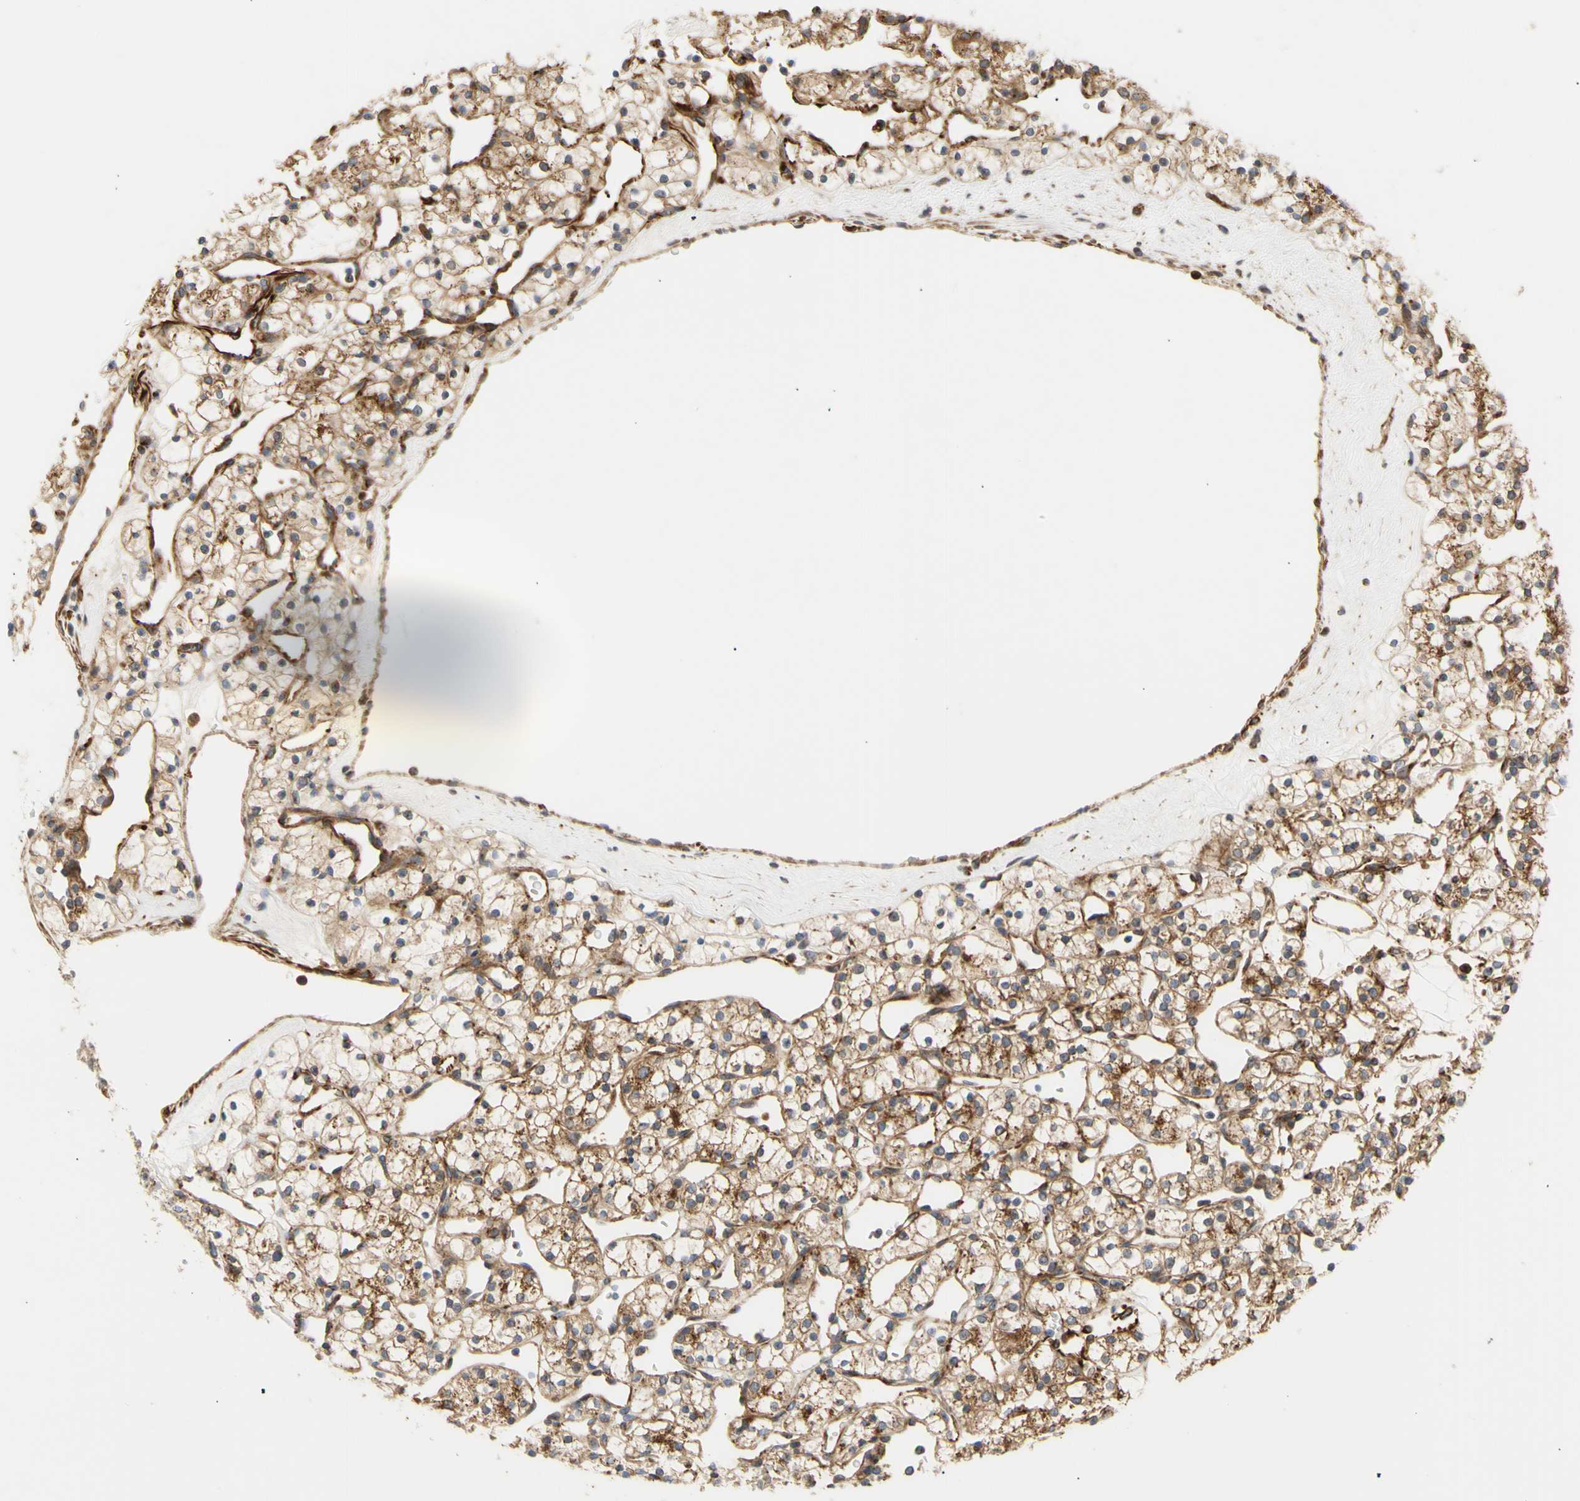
{"staining": {"intensity": "moderate", "quantity": "25%-75%", "location": "cytoplasmic/membranous"}, "tissue": "renal cancer", "cell_type": "Tumor cells", "image_type": "cancer", "snomed": [{"axis": "morphology", "description": "Adenocarcinoma, NOS"}, {"axis": "topography", "description": "Kidney"}], "caption": "IHC (DAB) staining of adenocarcinoma (renal) reveals moderate cytoplasmic/membranous protein staining in approximately 25%-75% of tumor cells. The staining was performed using DAB to visualize the protein expression in brown, while the nuclei were stained in blue with hematoxylin (Magnification: 20x).", "gene": "TUBG2", "patient": {"sex": "female", "age": 60}}